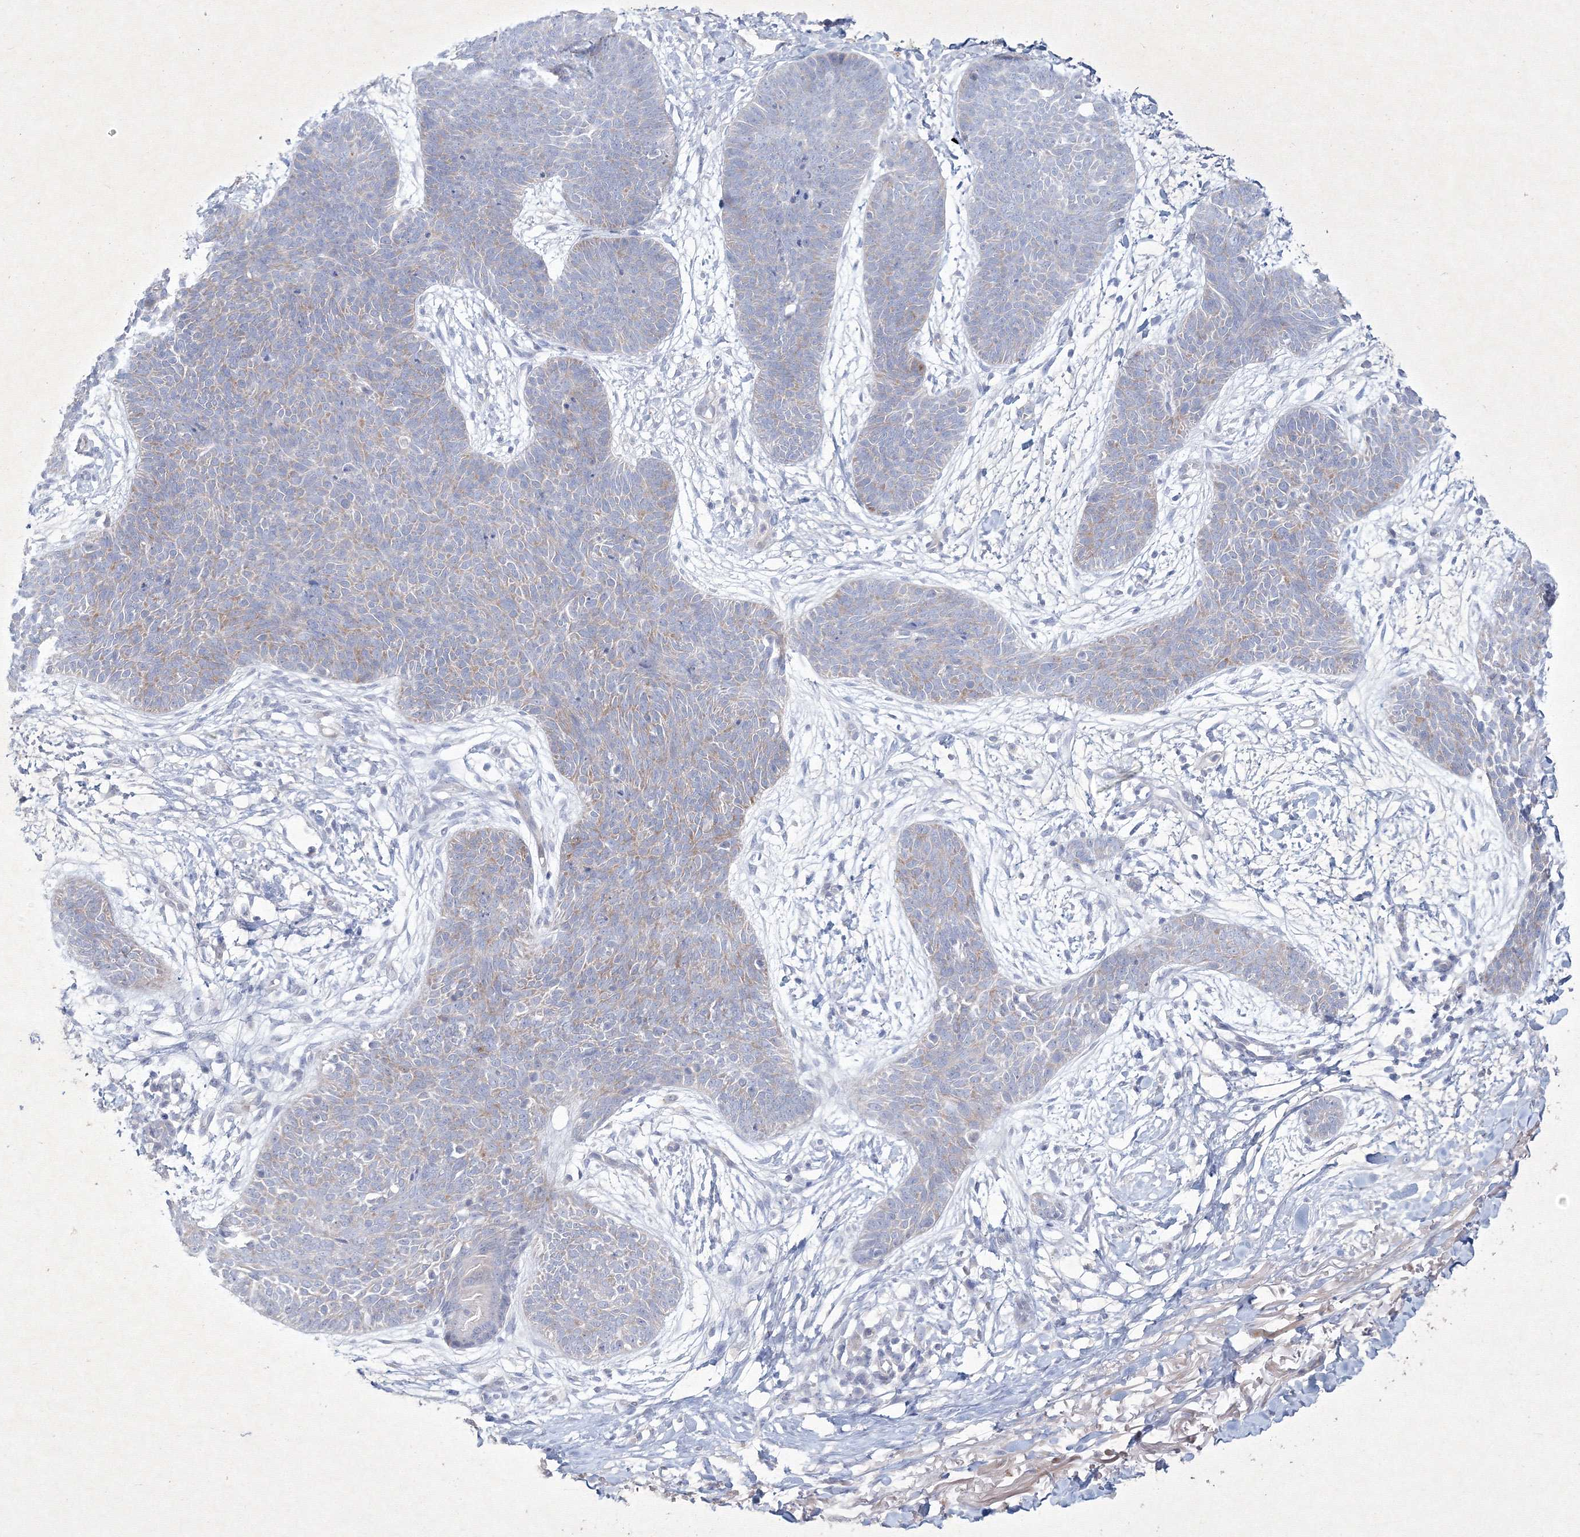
{"staining": {"intensity": "negative", "quantity": "none", "location": "none"}, "tissue": "skin cancer", "cell_type": "Tumor cells", "image_type": "cancer", "snomed": [{"axis": "morphology", "description": "Basal cell carcinoma"}, {"axis": "topography", "description": "Skin"}], "caption": "Tumor cells are negative for protein expression in human skin cancer (basal cell carcinoma). (Brightfield microscopy of DAB IHC at high magnification).", "gene": "CXXC4", "patient": {"sex": "male", "age": 85}}